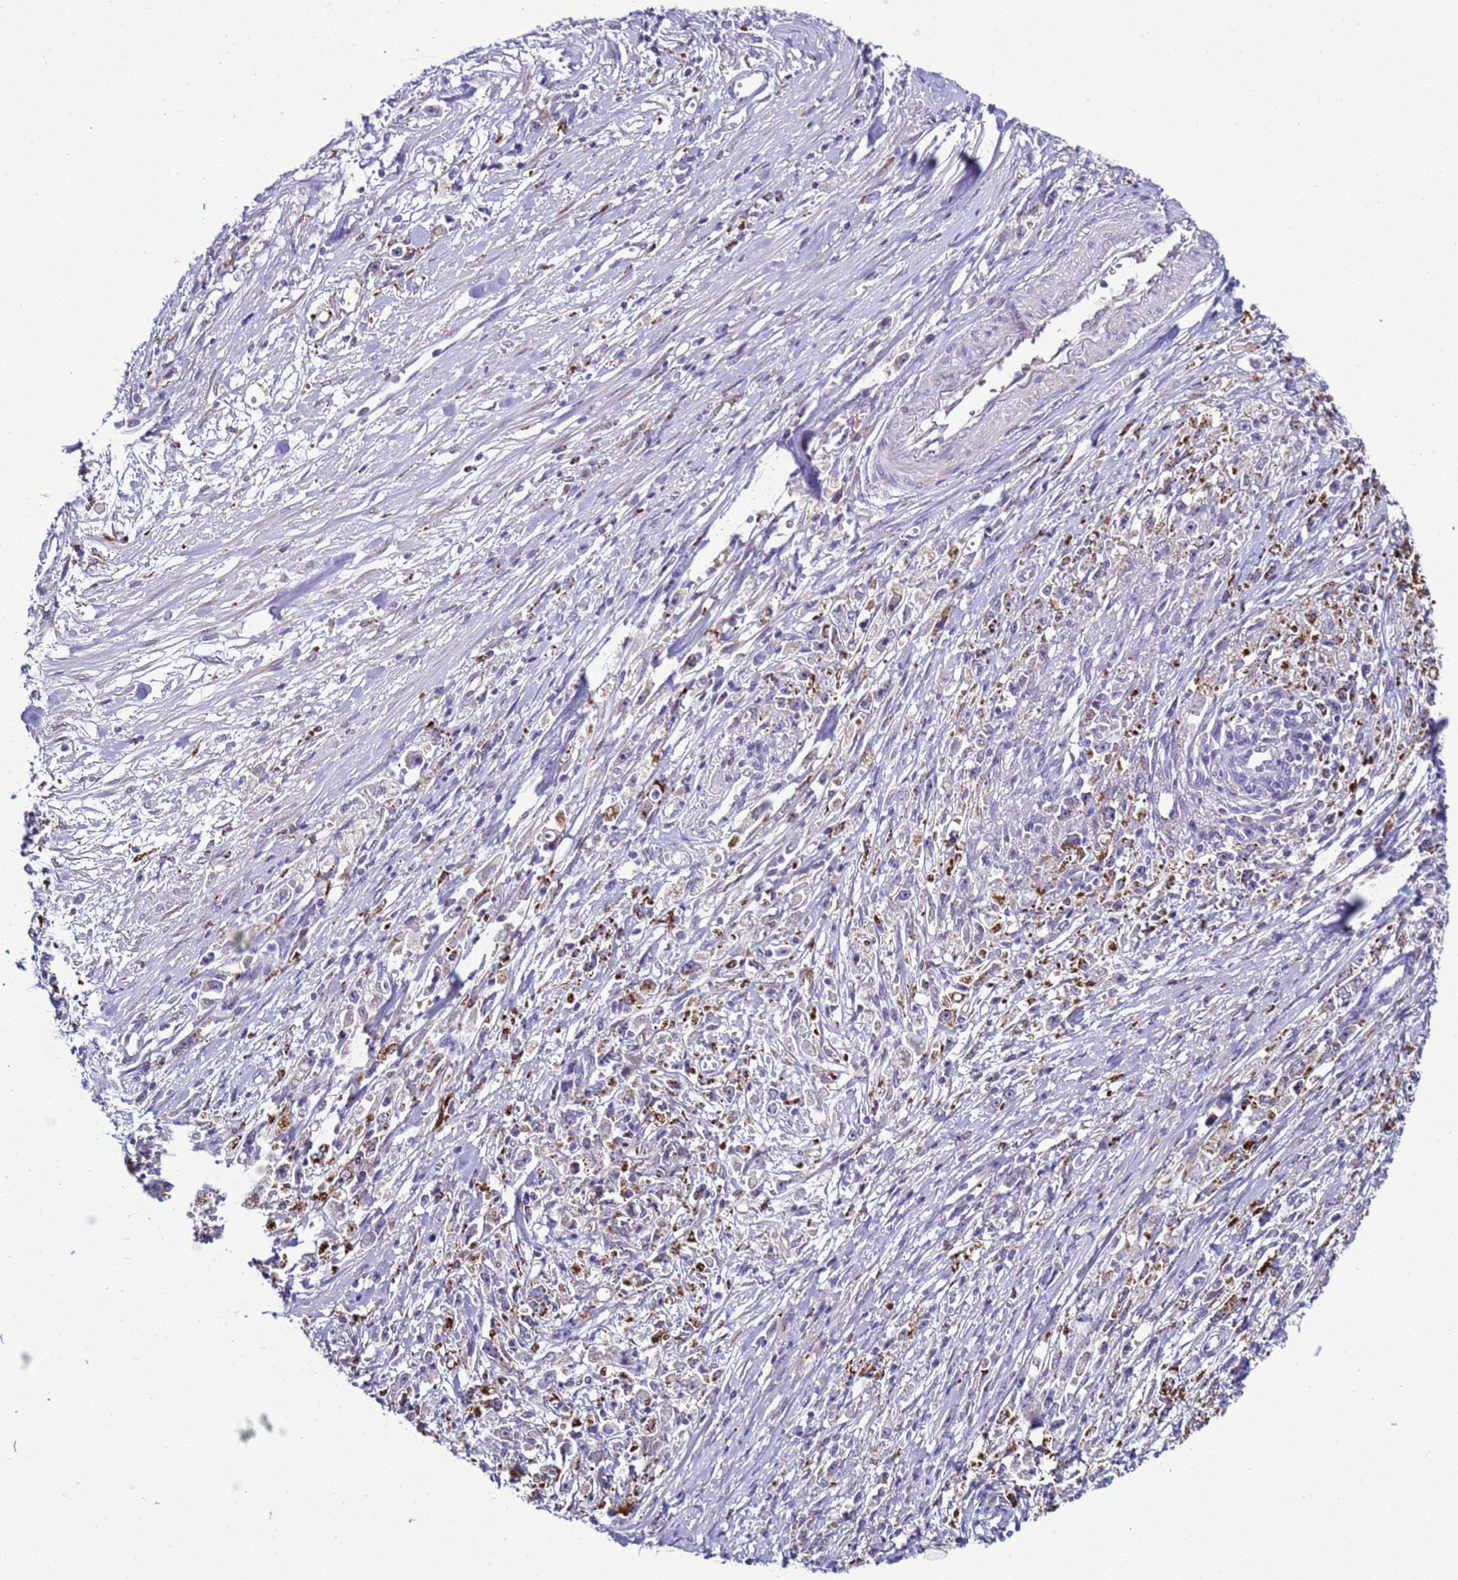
{"staining": {"intensity": "negative", "quantity": "none", "location": "none"}, "tissue": "stomach cancer", "cell_type": "Tumor cells", "image_type": "cancer", "snomed": [{"axis": "morphology", "description": "Adenocarcinoma, NOS"}, {"axis": "topography", "description": "Stomach"}], "caption": "Tumor cells are negative for brown protein staining in stomach adenocarcinoma. The staining was performed using DAB (3,3'-diaminobenzidine) to visualize the protein expression in brown, while the nuclei were stained in blue with hematoxylin (Magnification: 20x).", "gene": "NAT2", "patient": {"sex": "female", "age": 59}}